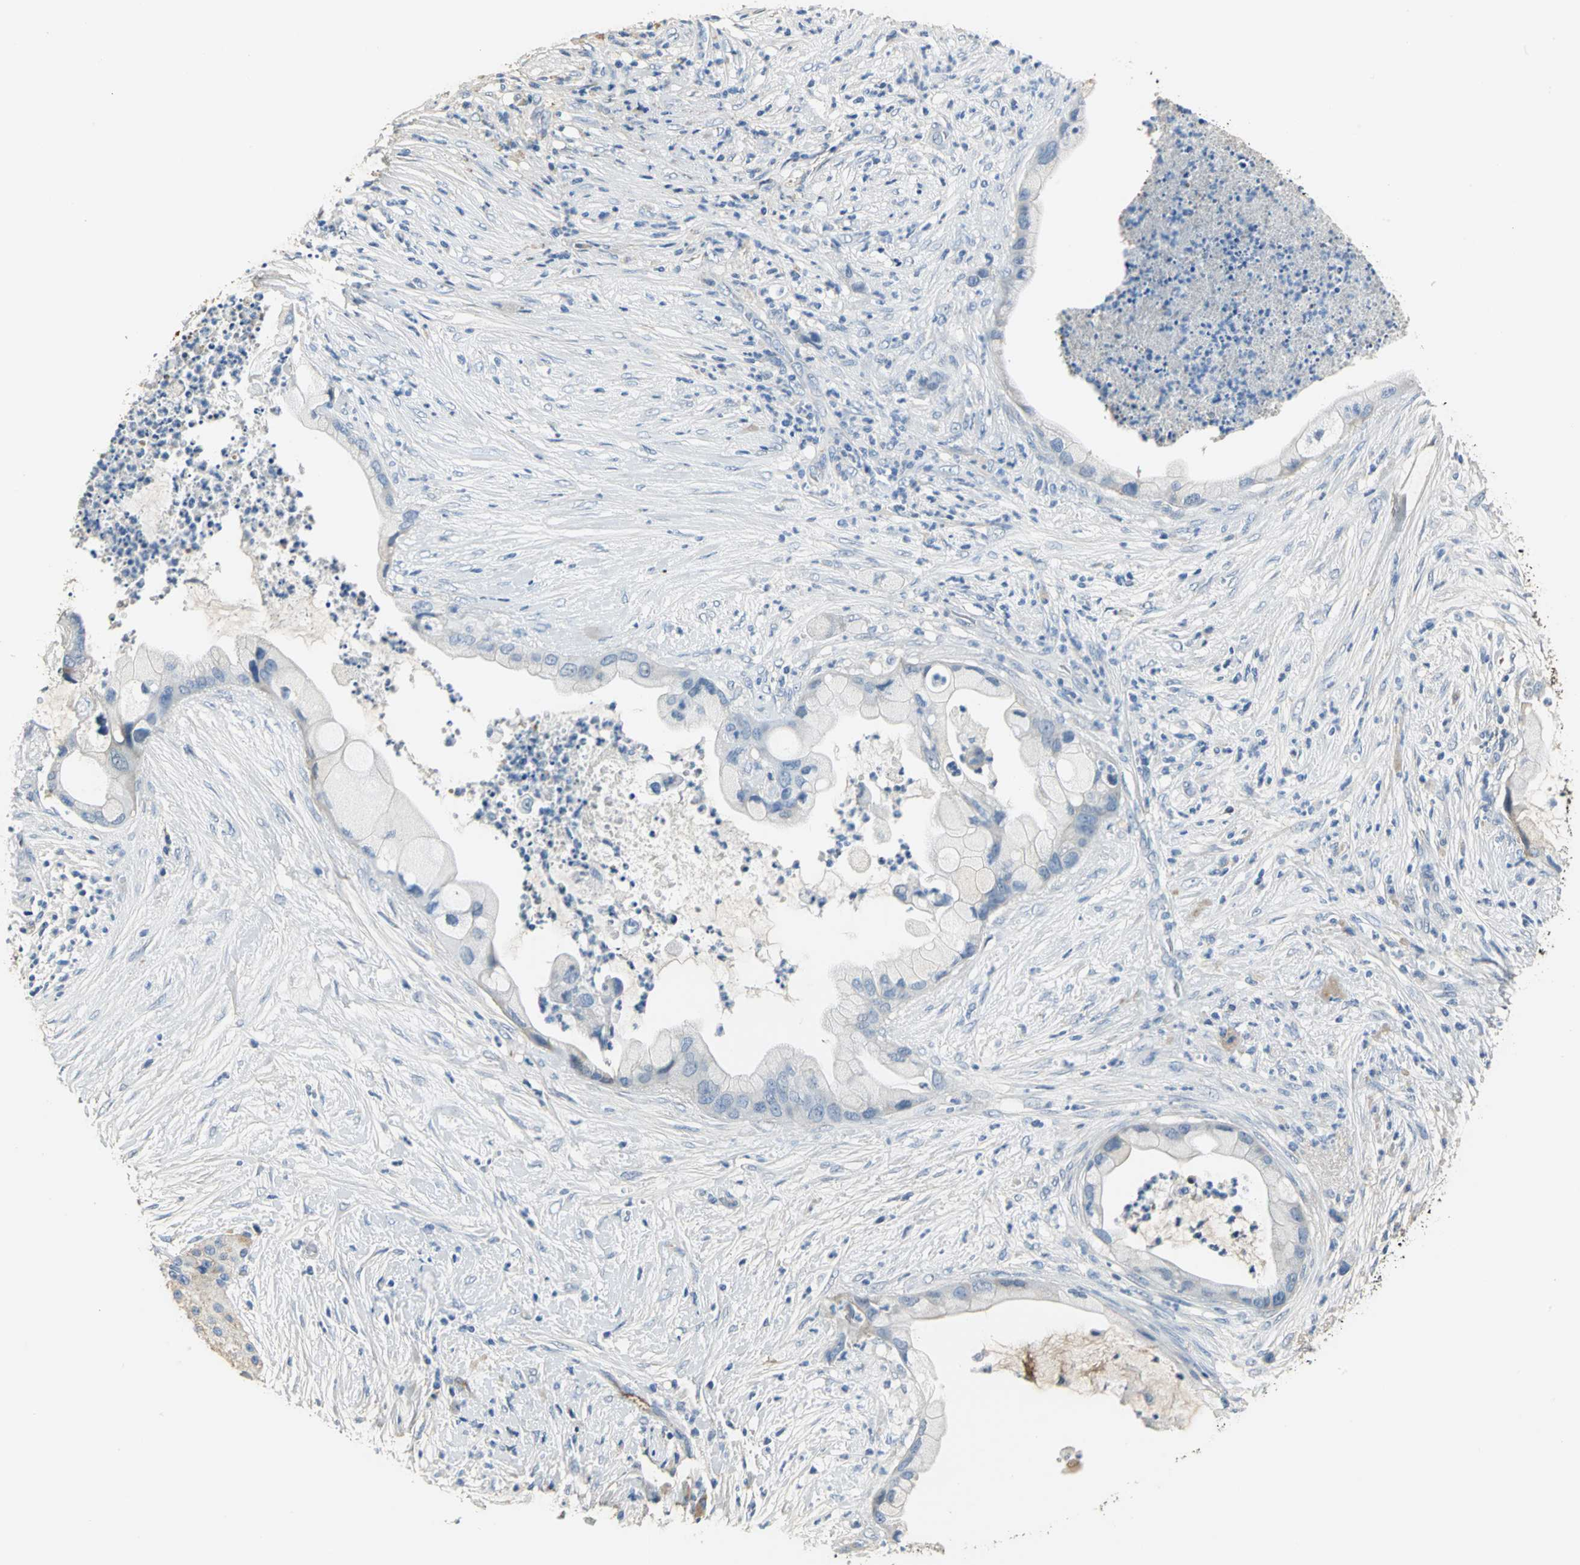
{"staining": {"intensity": "negative", "quantity": "none", "location": "none"}, "tissue": "pancreatic cancer", "cell_type": "Tumor cells", "image_type": "cancer", "snomed": [{"axis": "morphology", "description": "Adenocarcinoma, NOS"}, {"axis": "topography", "description": "Pancreas"}], "caption": "There is no significant staining in tumor cells of pancreatic adenocarcinoma. (Brightfield microscopy of DAB (3,3'-diaminobenzidine) IHC at high magnification).", "gene": "GYG2", "patient": {"sex": "female", "age": 59}}